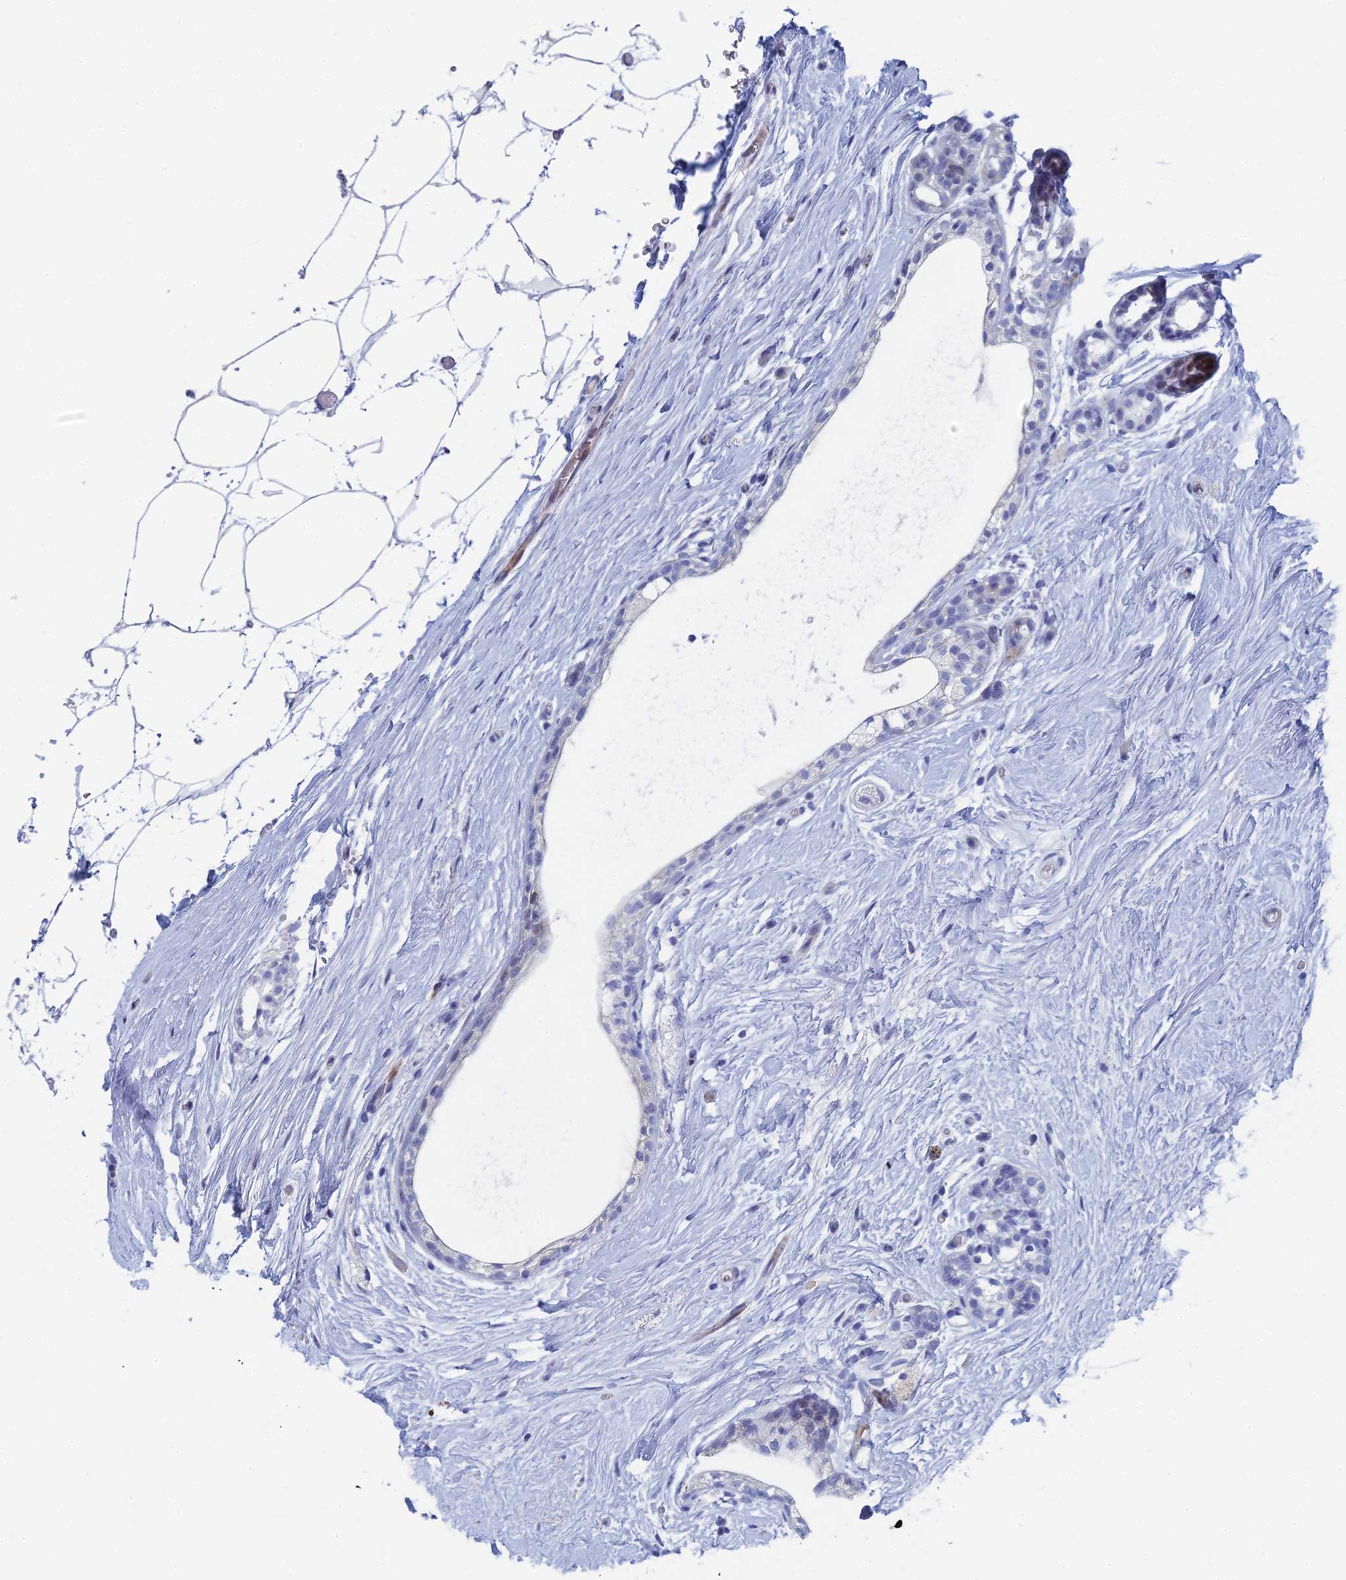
{"staining": {"intensity": "negative", "quantity": "none", "location": "none"}, "tissue": "breast cancer", "cell_type": "Tumor cells", "image_type": "cancer", "snomed": [{"axis": "morphology", "description": "Lobular carcinoma"}, {"axis": "topography", "description": "Breast"}], "caption": "Immunohistochemical staining of human breast cancer shows no significant expression in tumor cells. The staining is performed using DAB brown chromogen with nuclei counter-stained in using hematoxylin.", "gene": "DRGX", "patient": {"sex": "female", "age": 58}}